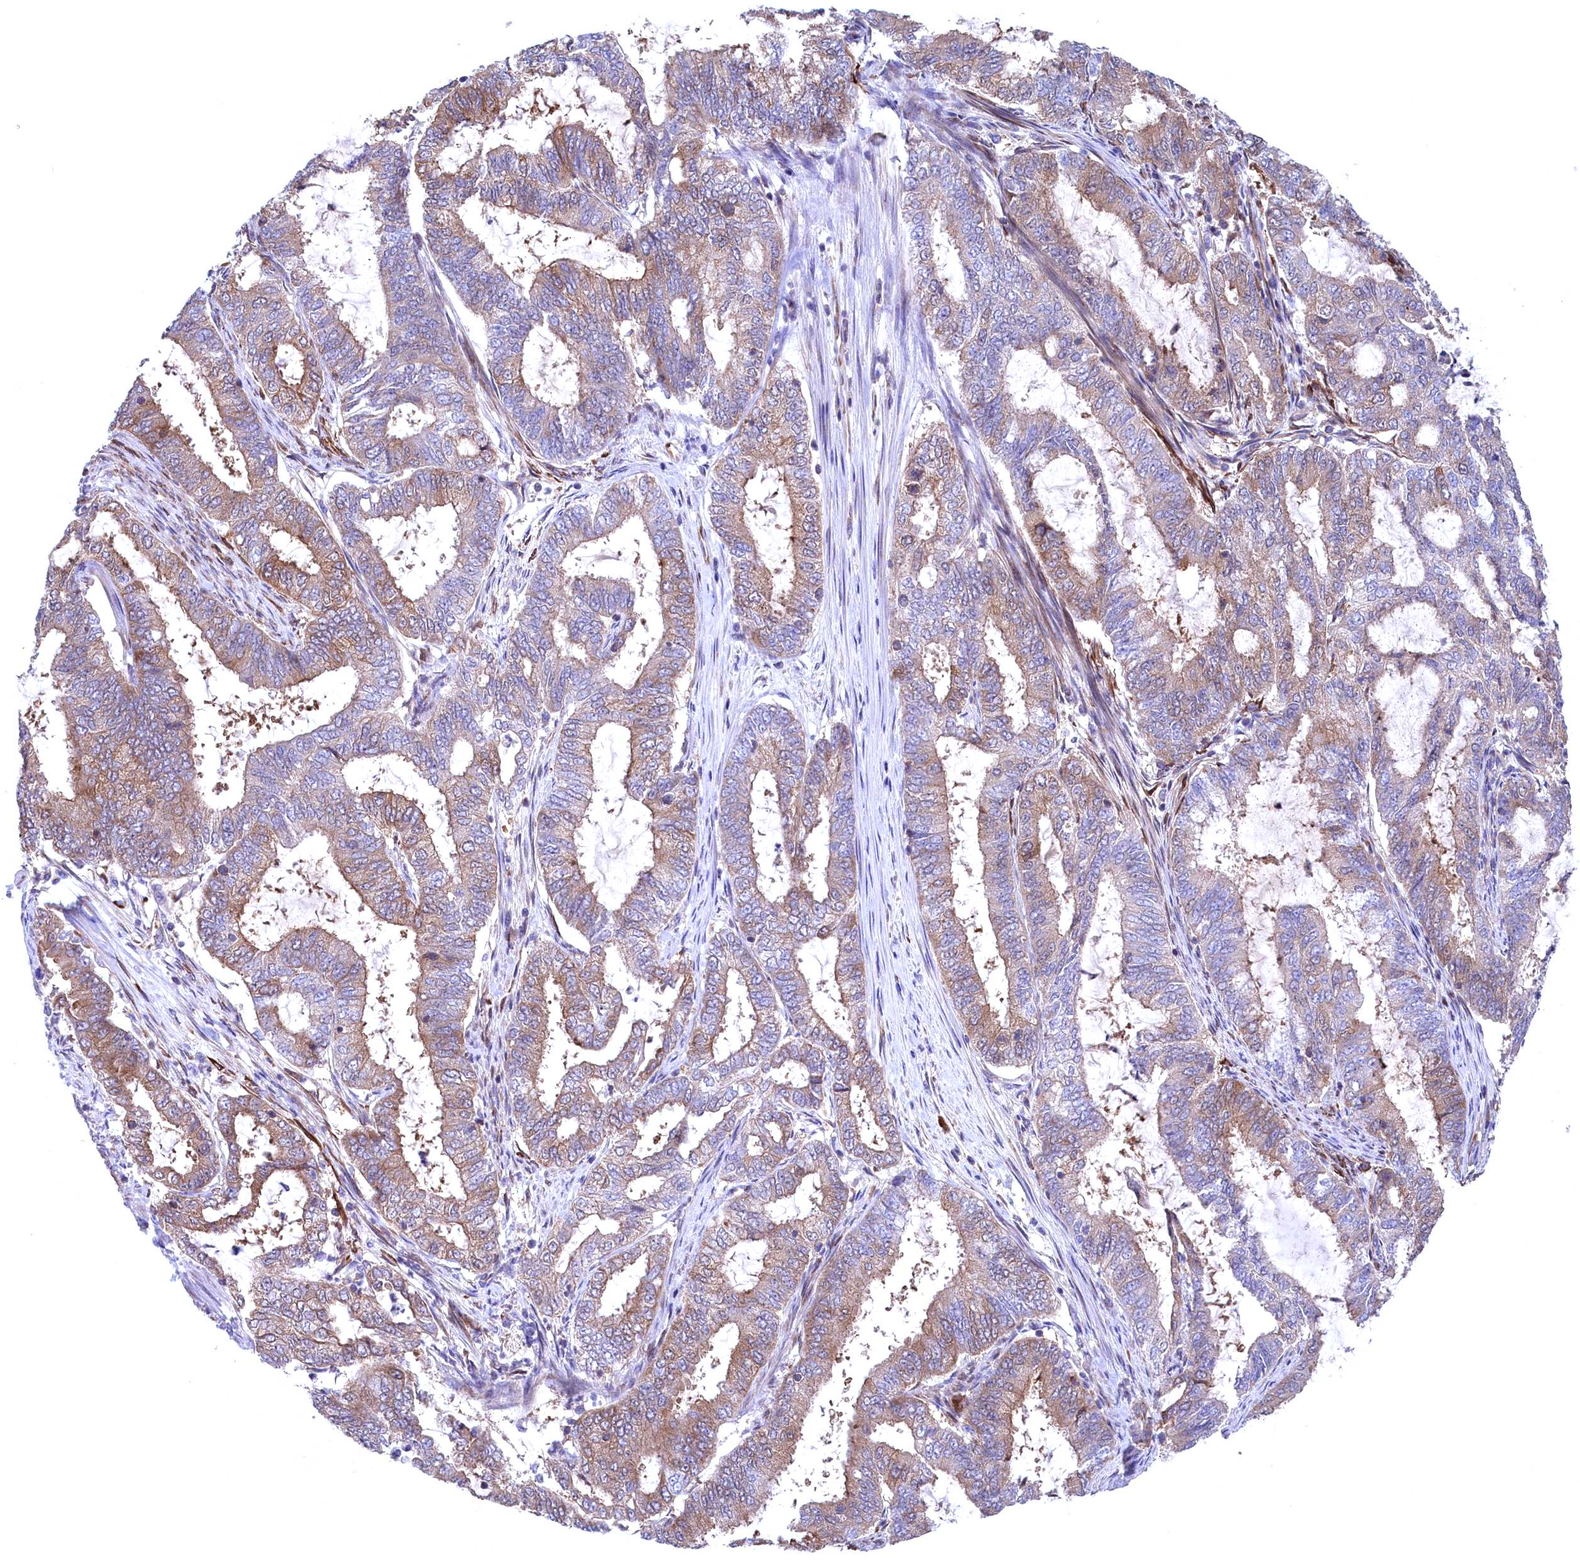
{"staining": {"intensity": "moderate", "quantity": "25%-75%", "location": "cytoplasmic/membranous"}, "tissue": "endometrial cancer", "cell_type": "Tumor cells", "image_type": "cancer", "snomed": [{"axis": "morphology", "description": "Adenocarcinoma, NOS"}, {"axis": "topography", "description": "Endometrium"}], "caption": "Human endometrial cancer (adenocarcinoma) stained with a brown dye exhibits moderate cytoplasmic/membranous positive positivity in approximately 25%-75% of tumor cells.", "gene": "JPT2", "patient": {"sex": "female", "age": 51}}